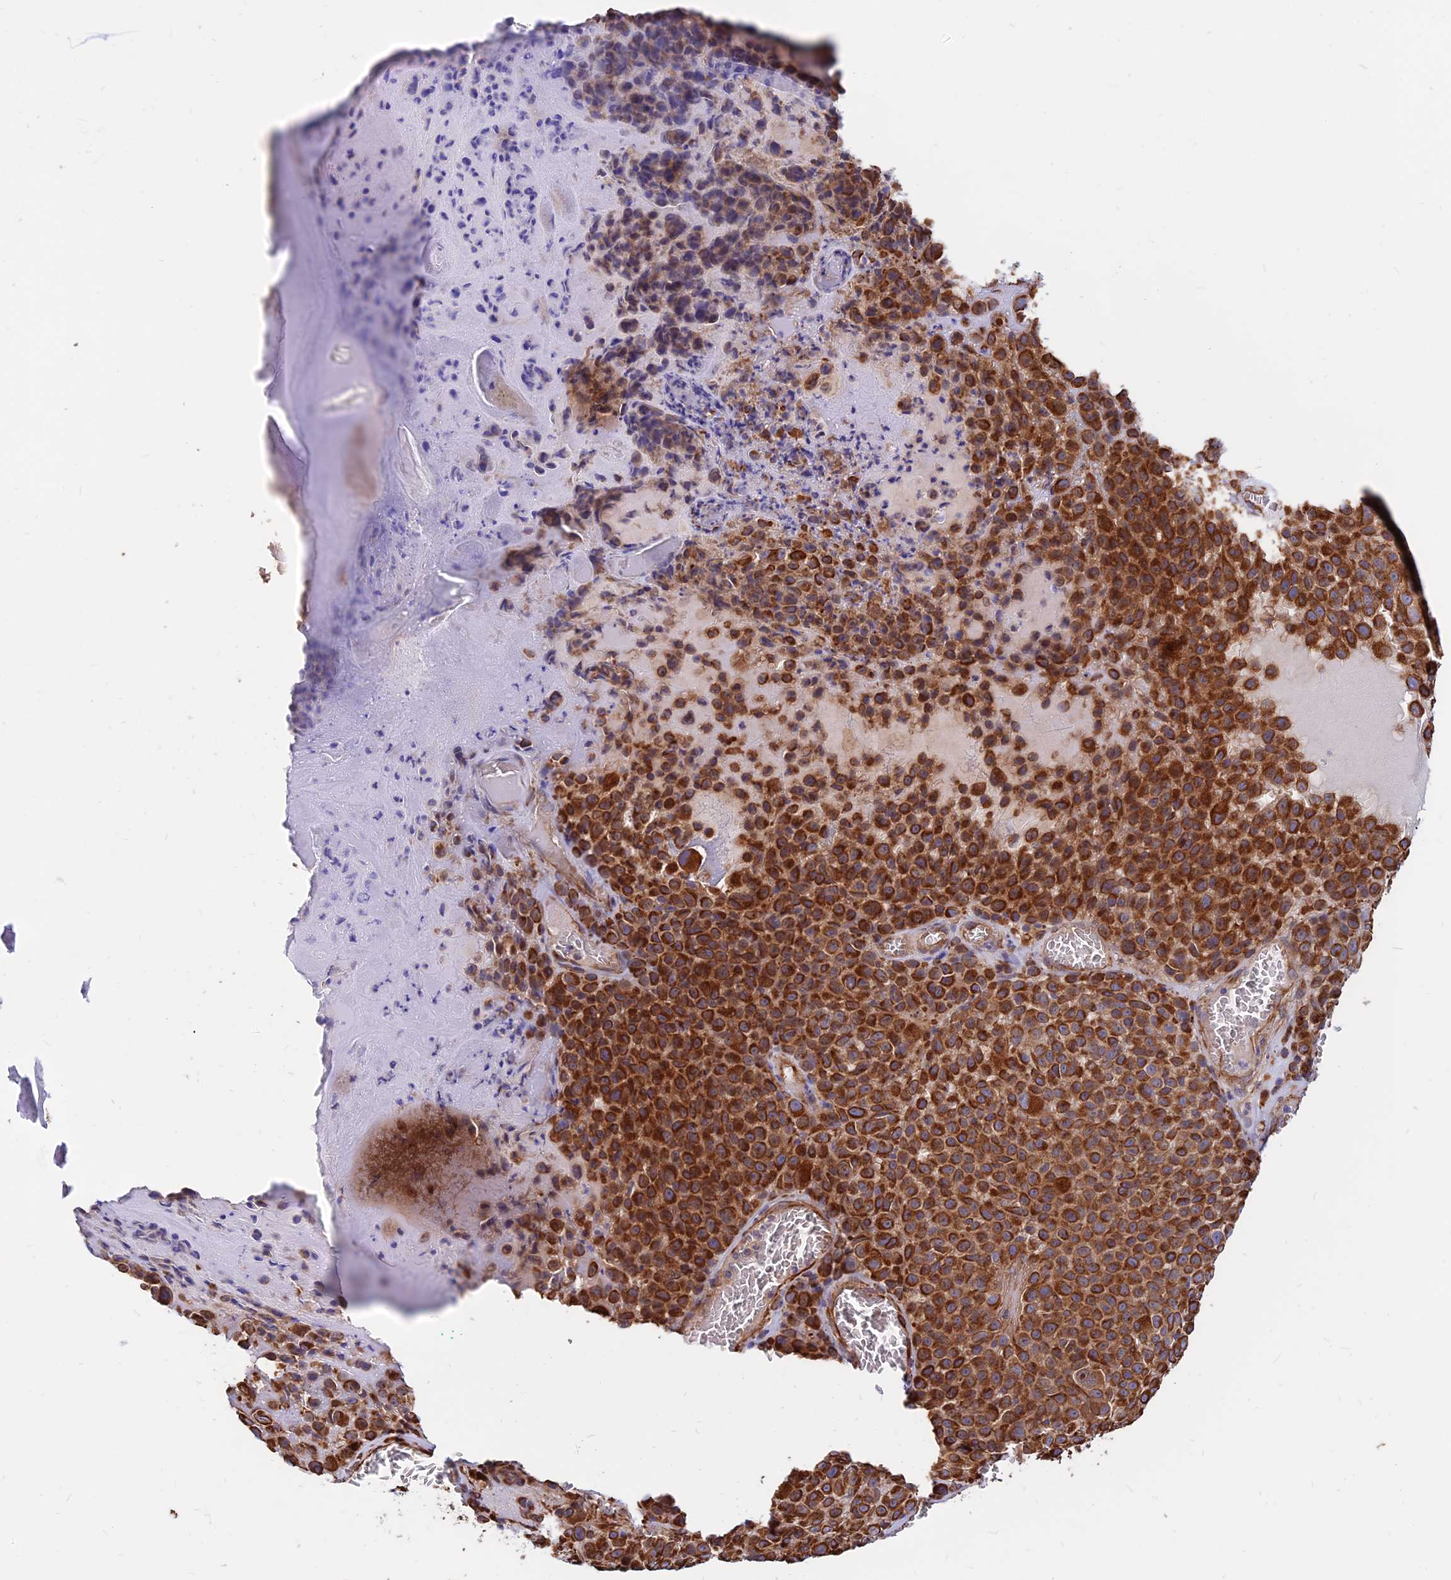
{"staining": {"intensity": "strong", "quantity": ">75%", "location": "cytoplasmic/membranous"}, "tissue": "melanoma", "cell_type": "Tumor cells", "image_type": "cancer", "snomed": [{"axis": "morphology", "description": "Malignant melanoma, NOS"}, {"axis": "topography", "description": "Skin"}], "caption": "Strong cytoplasmic/membranous protein positivity is present in about >75% of tumor cells in malignant melanoma.", "gene": "CDK18", "patient": {"sex": "female", "age": 94}}